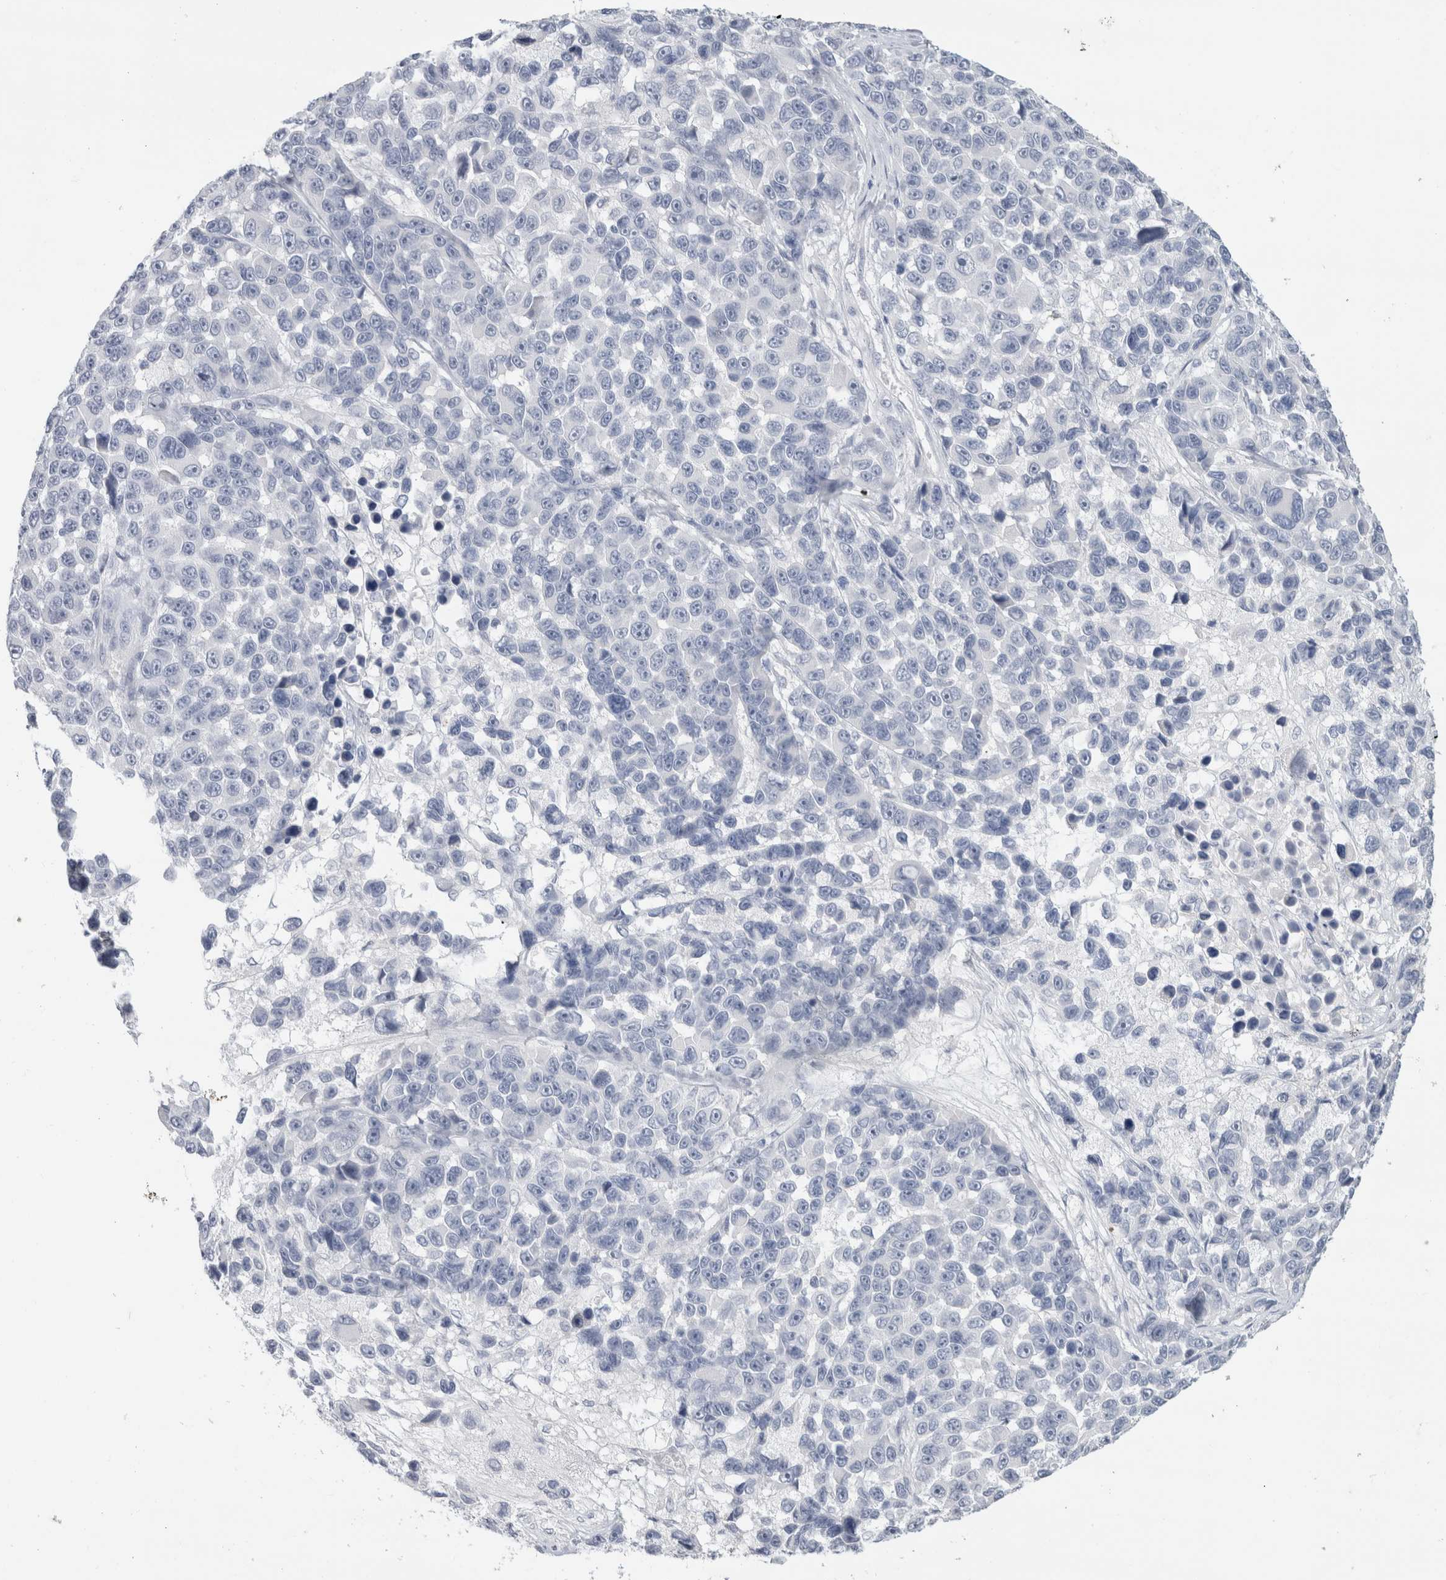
{"staining": {"intensity": "negative", "quantity": "none", "location": "none"}, "tissue": "melanoma", "cell_type": "Tumor cells", "image_type": "cancer", "snomed": [{"axis": "morphology", "description": "Malignant melanoma, NOS"}, {"axis": "topography", "description": "Skin"}], "caption": "An immunohistochemistry (IHC) image of malignant melanoma is shown. There is no staining in tumor cells of malignant melanoma.", "gene": "SLC6A1", "patient": {"sex": "male", "age": 53}}